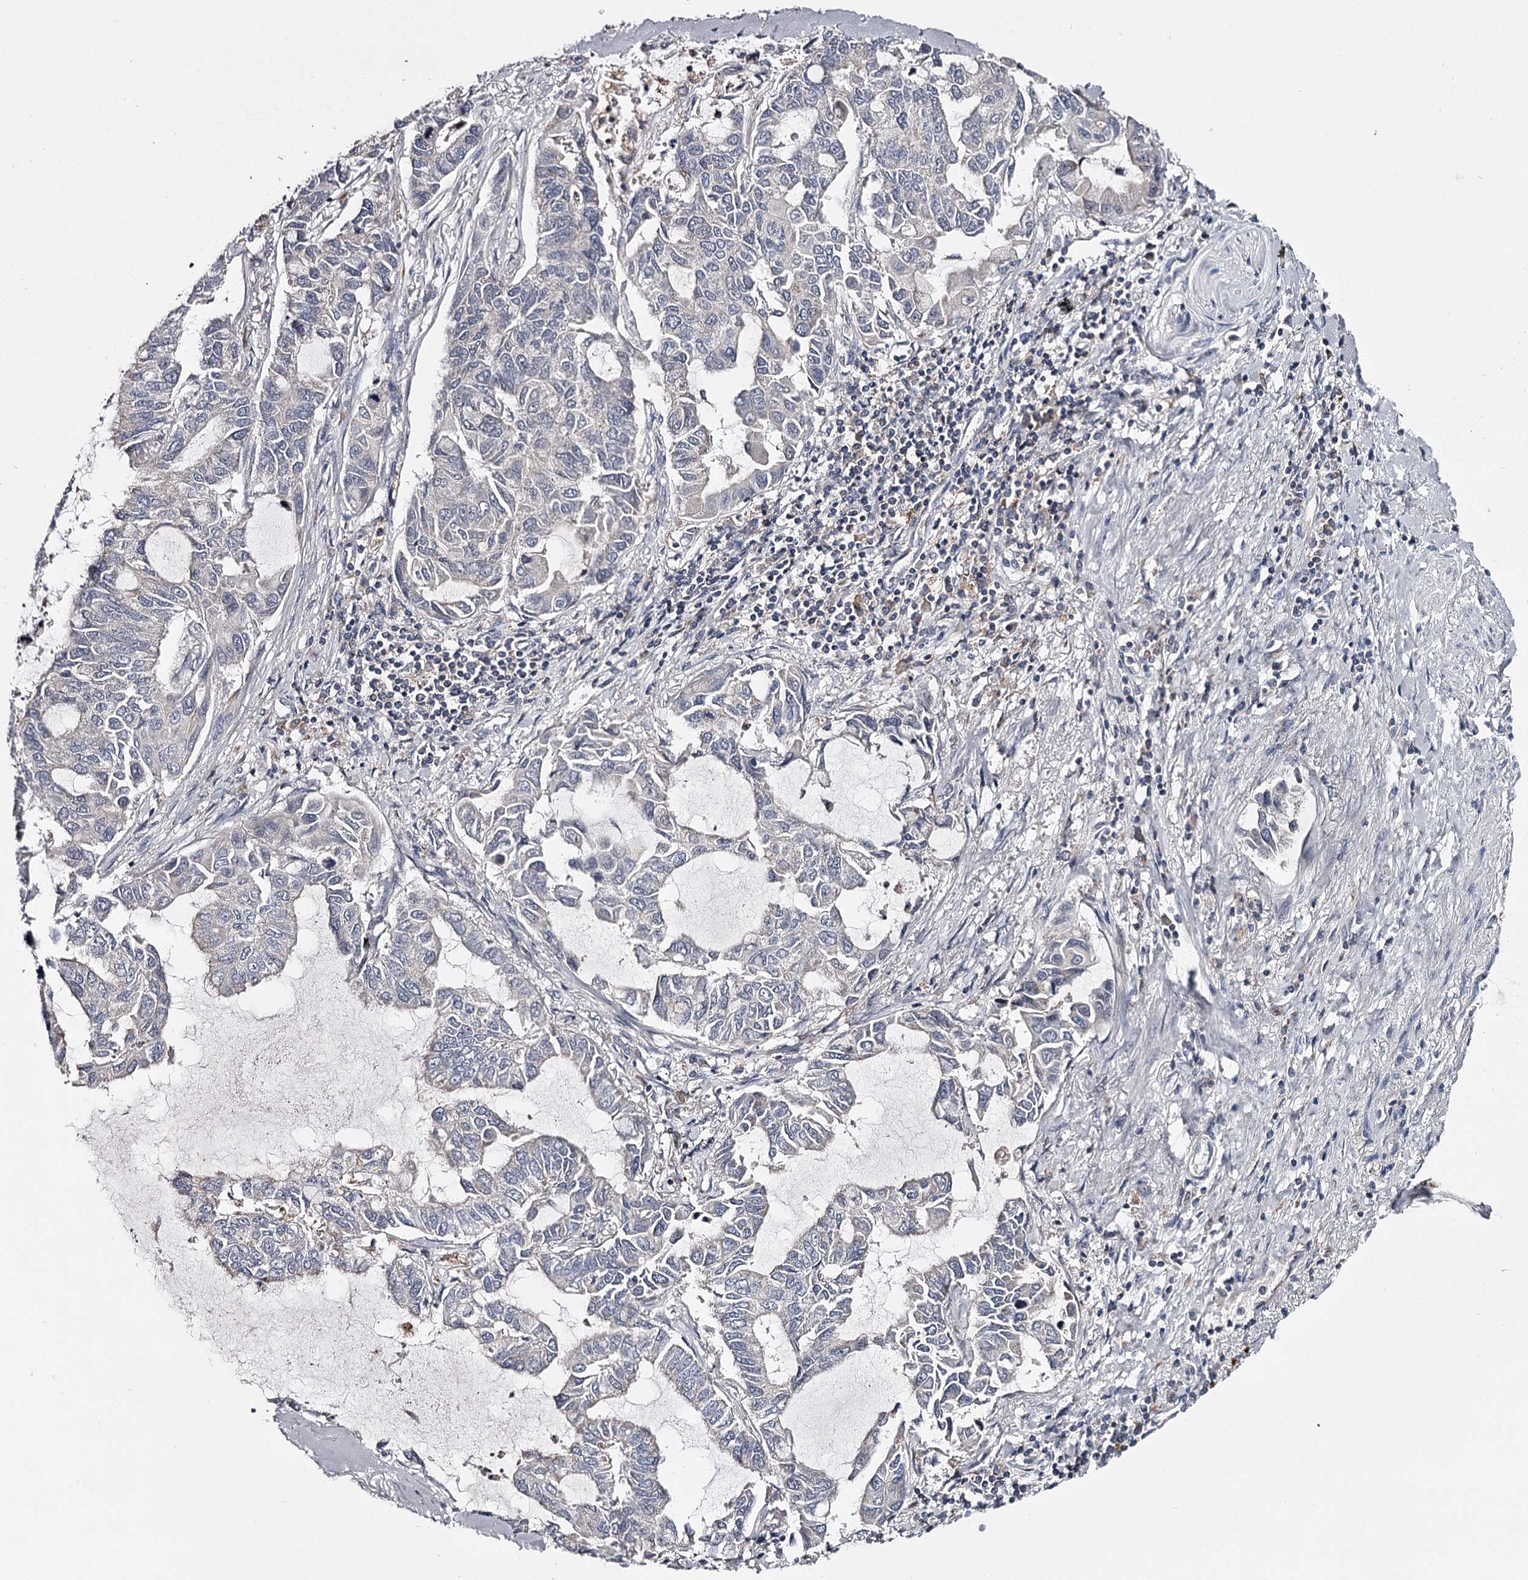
{"staining": {"intensity": "negative", "quantity": "none", "location": "none"}, "tissue": "lung cancer", "cell_type": "Tumor cells", "image_type": "cancer", "snomed": [{"axis": "morphology", "description": "Adenocarcinoma, NOS"}, {"axis": "topography", "description": "Lung"}], "caption": "Immunohistochemistry image of neoplastic tissue: lung cancer stained with DAB (3,3'-diaminobenzidine) demonstrates no significant protein expression in tumor cells.", "gene": "RASSF6", "patient": {"sex": "male", "age": 64}}